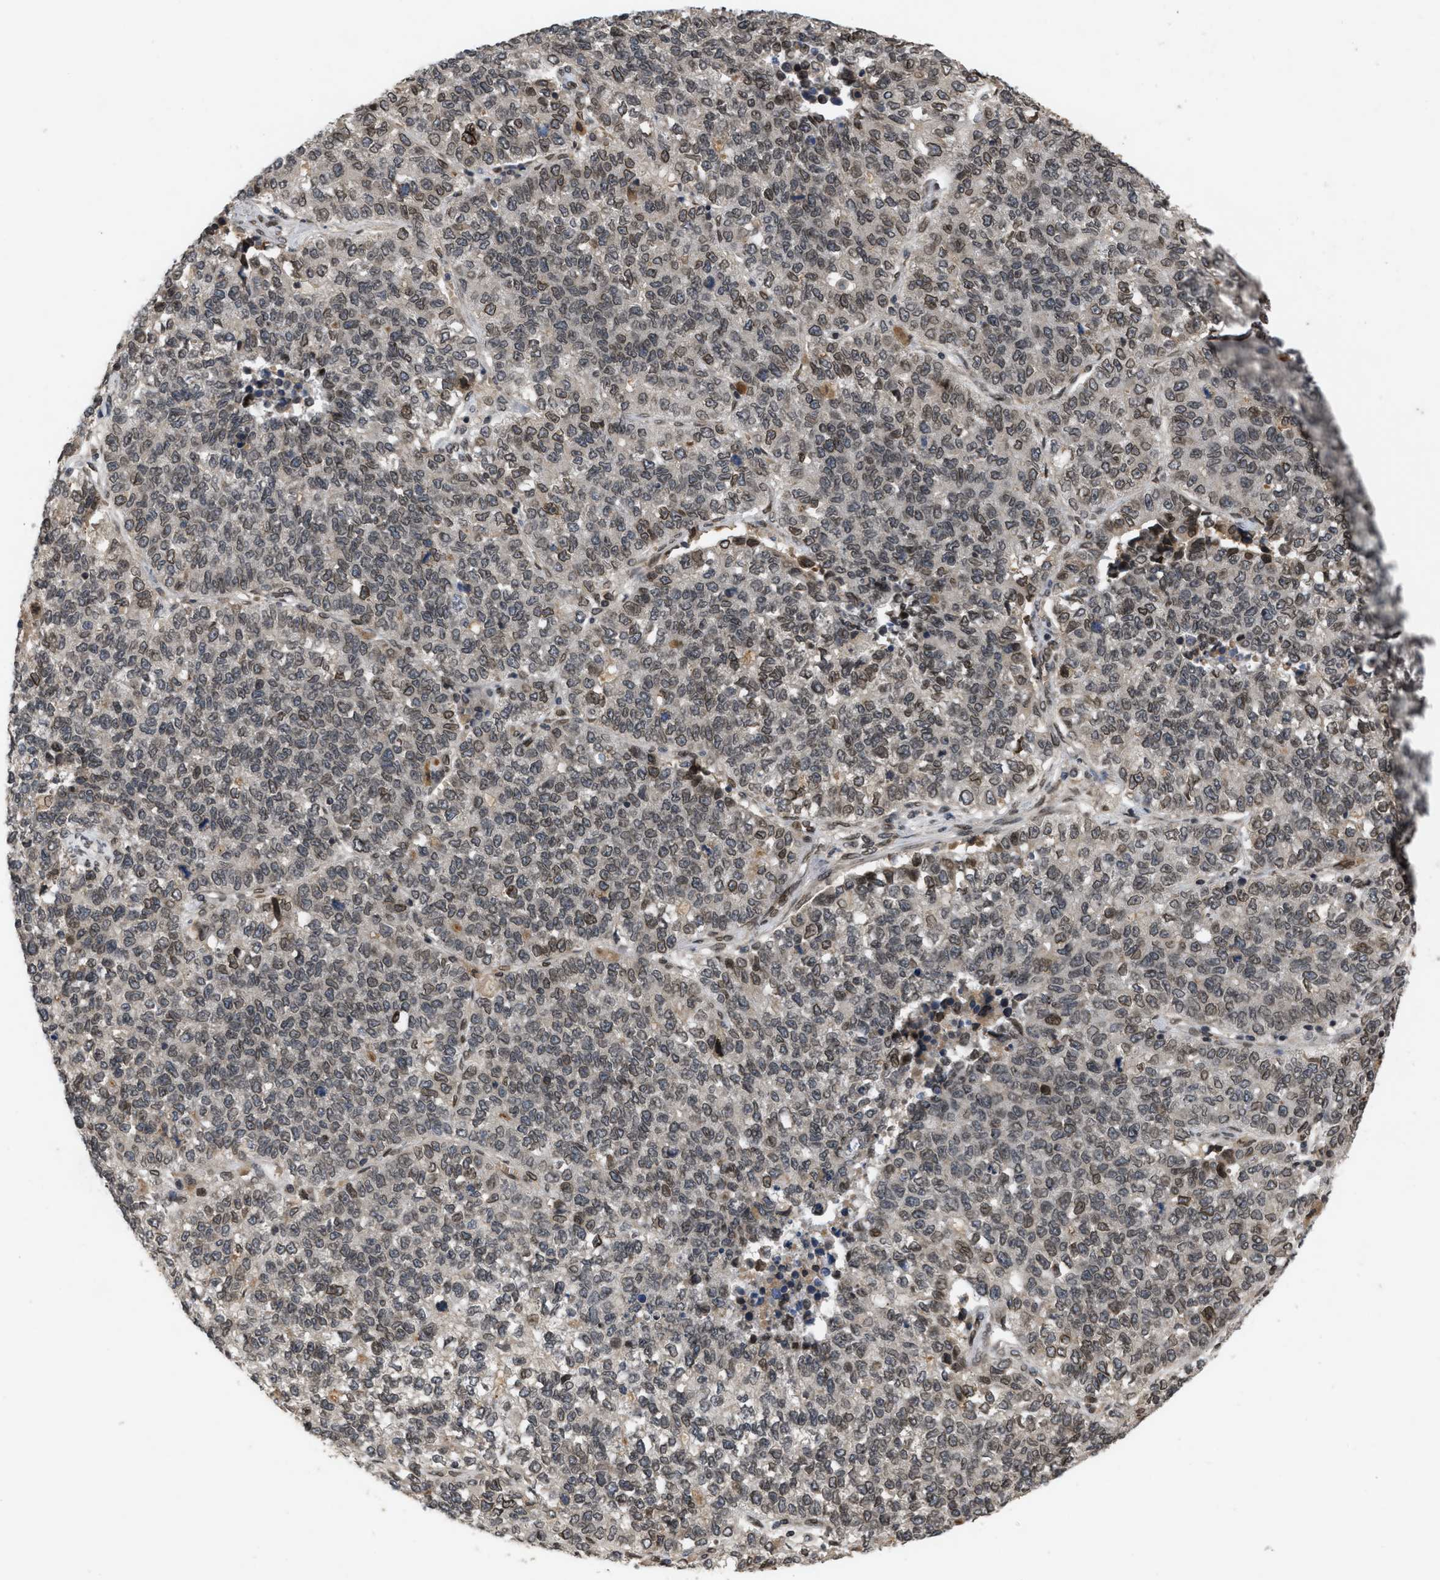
{"staining": {"intensity": "weak", "quantity": ">75%", "location": "cytoplasmic/membranous,nuclear"}, "tissue": "lung cancer", "cell_type": "Tumor cells", "image_type": "cancer", "snomed": [{"axis": "morphology", "description": "Adenocarcinoma, NOS"}, {"axis": "topography", "description": "Lung"}], "caption": "Adenocarcinoma (lung) stained with a protein marker reveals weak staining in tumor cells.", "gene": "CRY1", "patient": {"sex": "male", "age": 49}}